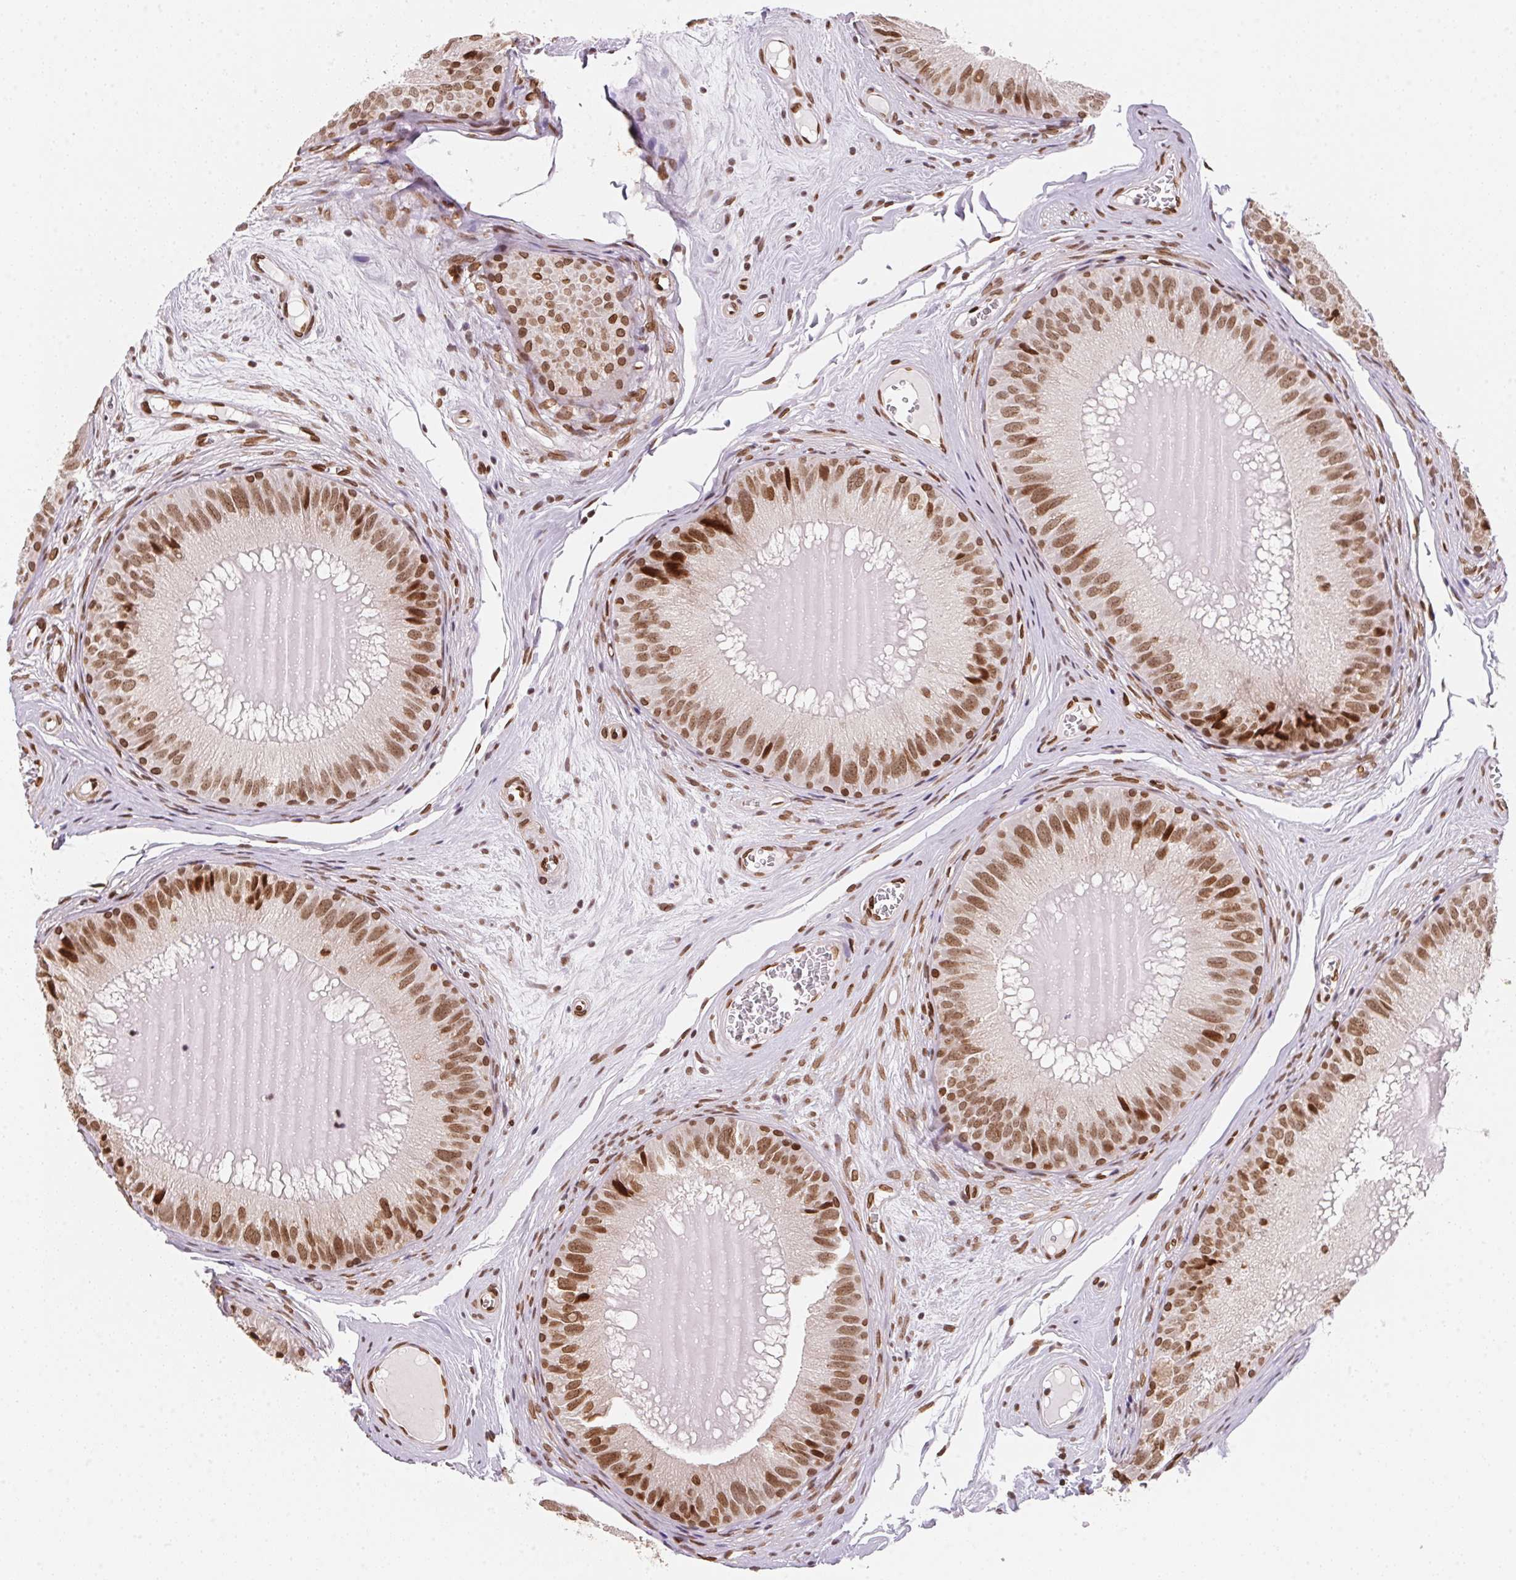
{"staining": {"intensity": "moderate", "quantity": ">75%", "location": "nuclear"}, "tissue": "epididymis", "cell_type": "Glandular cells", "image_type": "normal", "snomed": [{"axis": "morphology", "description": "Normal tissue, NOS"}, {"axis": "topography", "description": "Epididymis, spermatic cord, NOS"}], "caption": "DAB (3,3'-diaminobenzidine) immunohistochemical staining of unremarkable human epididymis displays moderate nuclear protein staining in approximately >75% of glandular cells. The protein is shown in brown color, while the nuclei are stained blue.", "gene": "SAP30BP", "patient": {"sex": "male", "age": 39}}